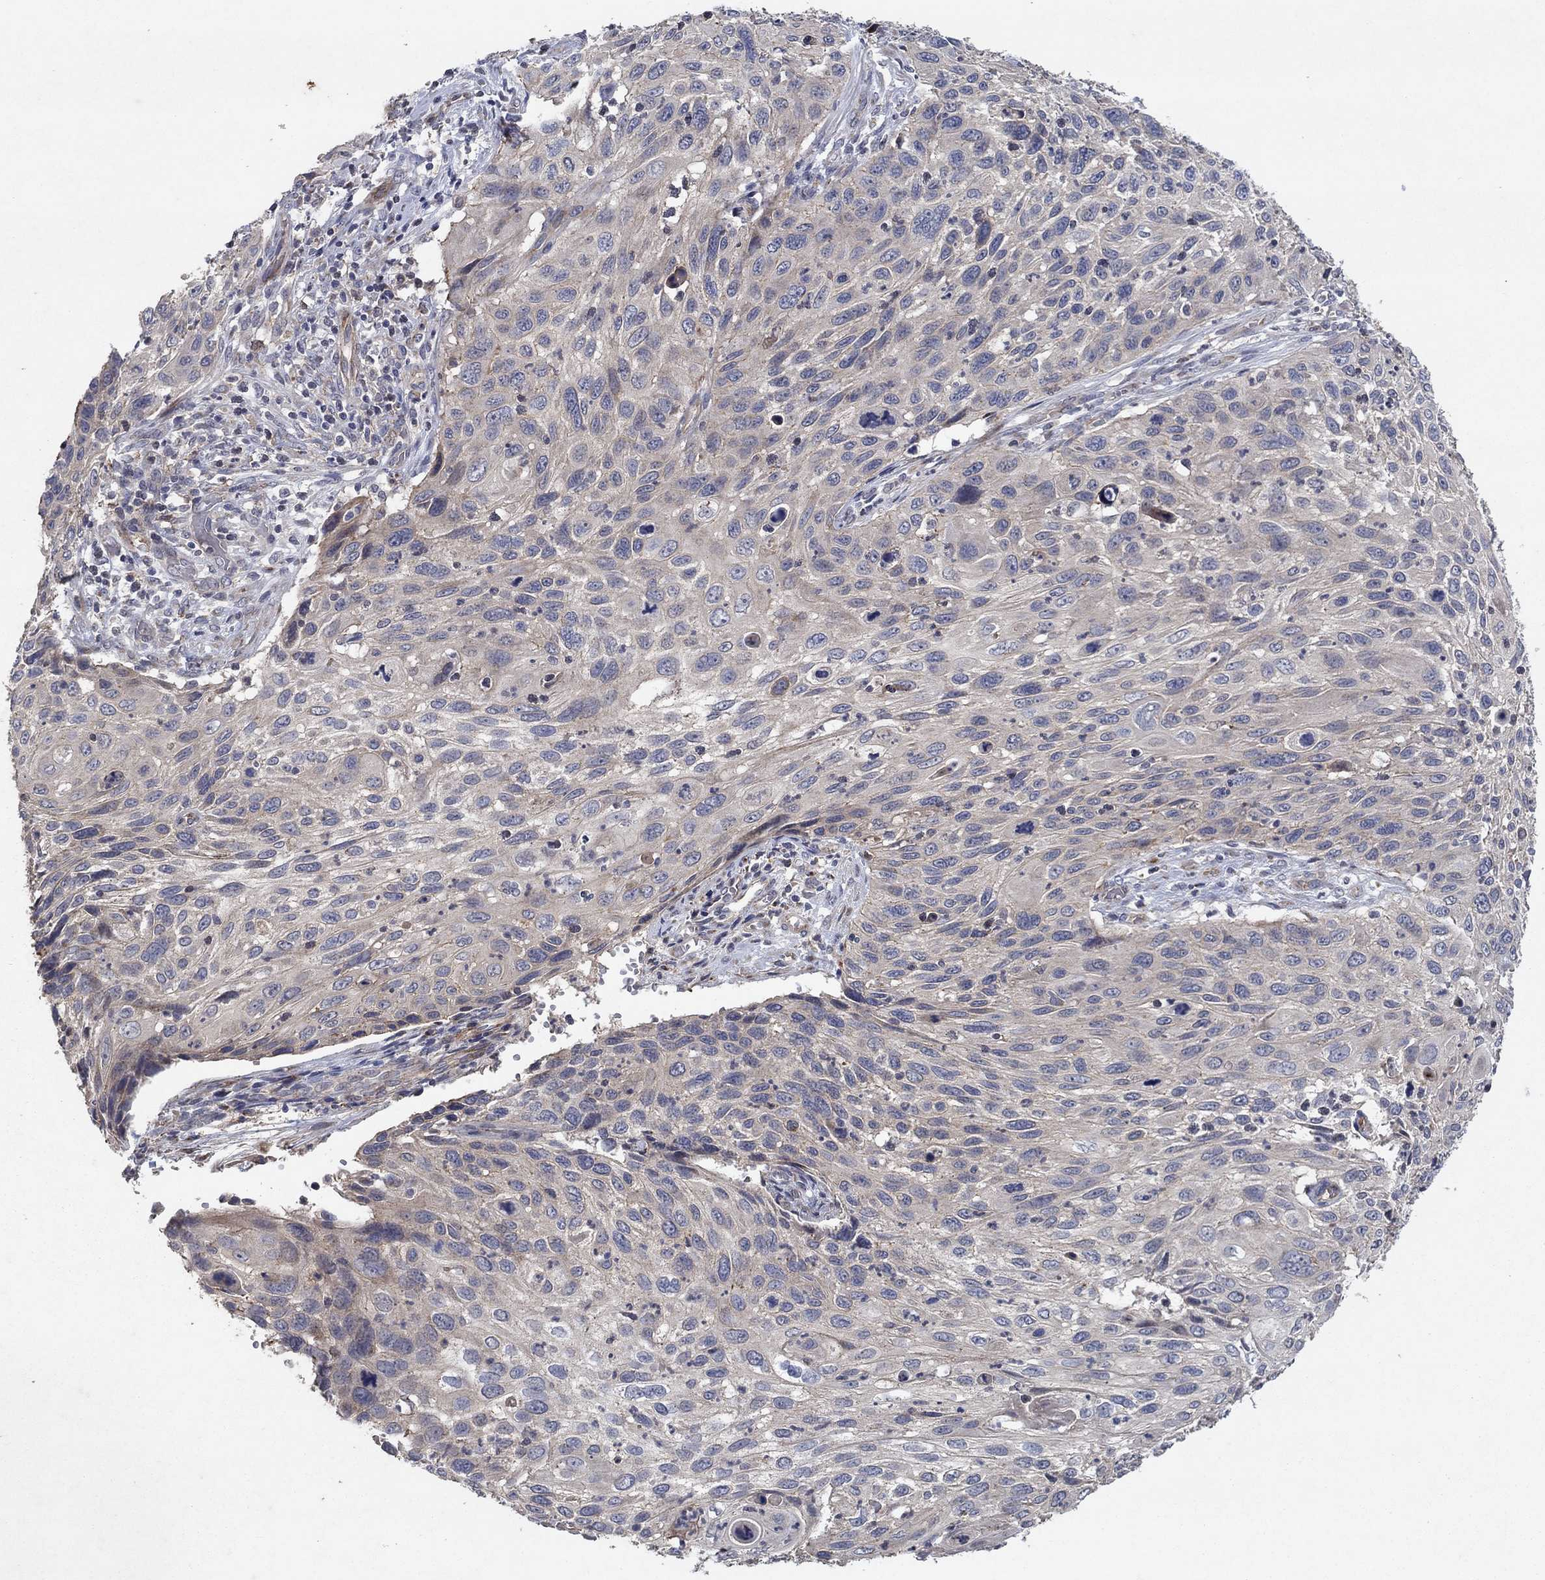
{"staining": {"intensity": "negative", "quantity": "none", "location": "none"}, "tissue": "cervical cancer", "cell_type": "Tumor cells", "image_type": "cancer", "snomed": [{"axis": "morphology", "description": "Squamous cell carcinoma, NOS"}, {"axis": "topography", "description": "Cervix"}], "caption": "This is an immunohistochemistry (IHC) histopathology image of human squamous cell carcinoma (cervical). There is no expression in tumor cells.", "gene": "FRG1", "patient": {"sex": "female", "age": 70}}